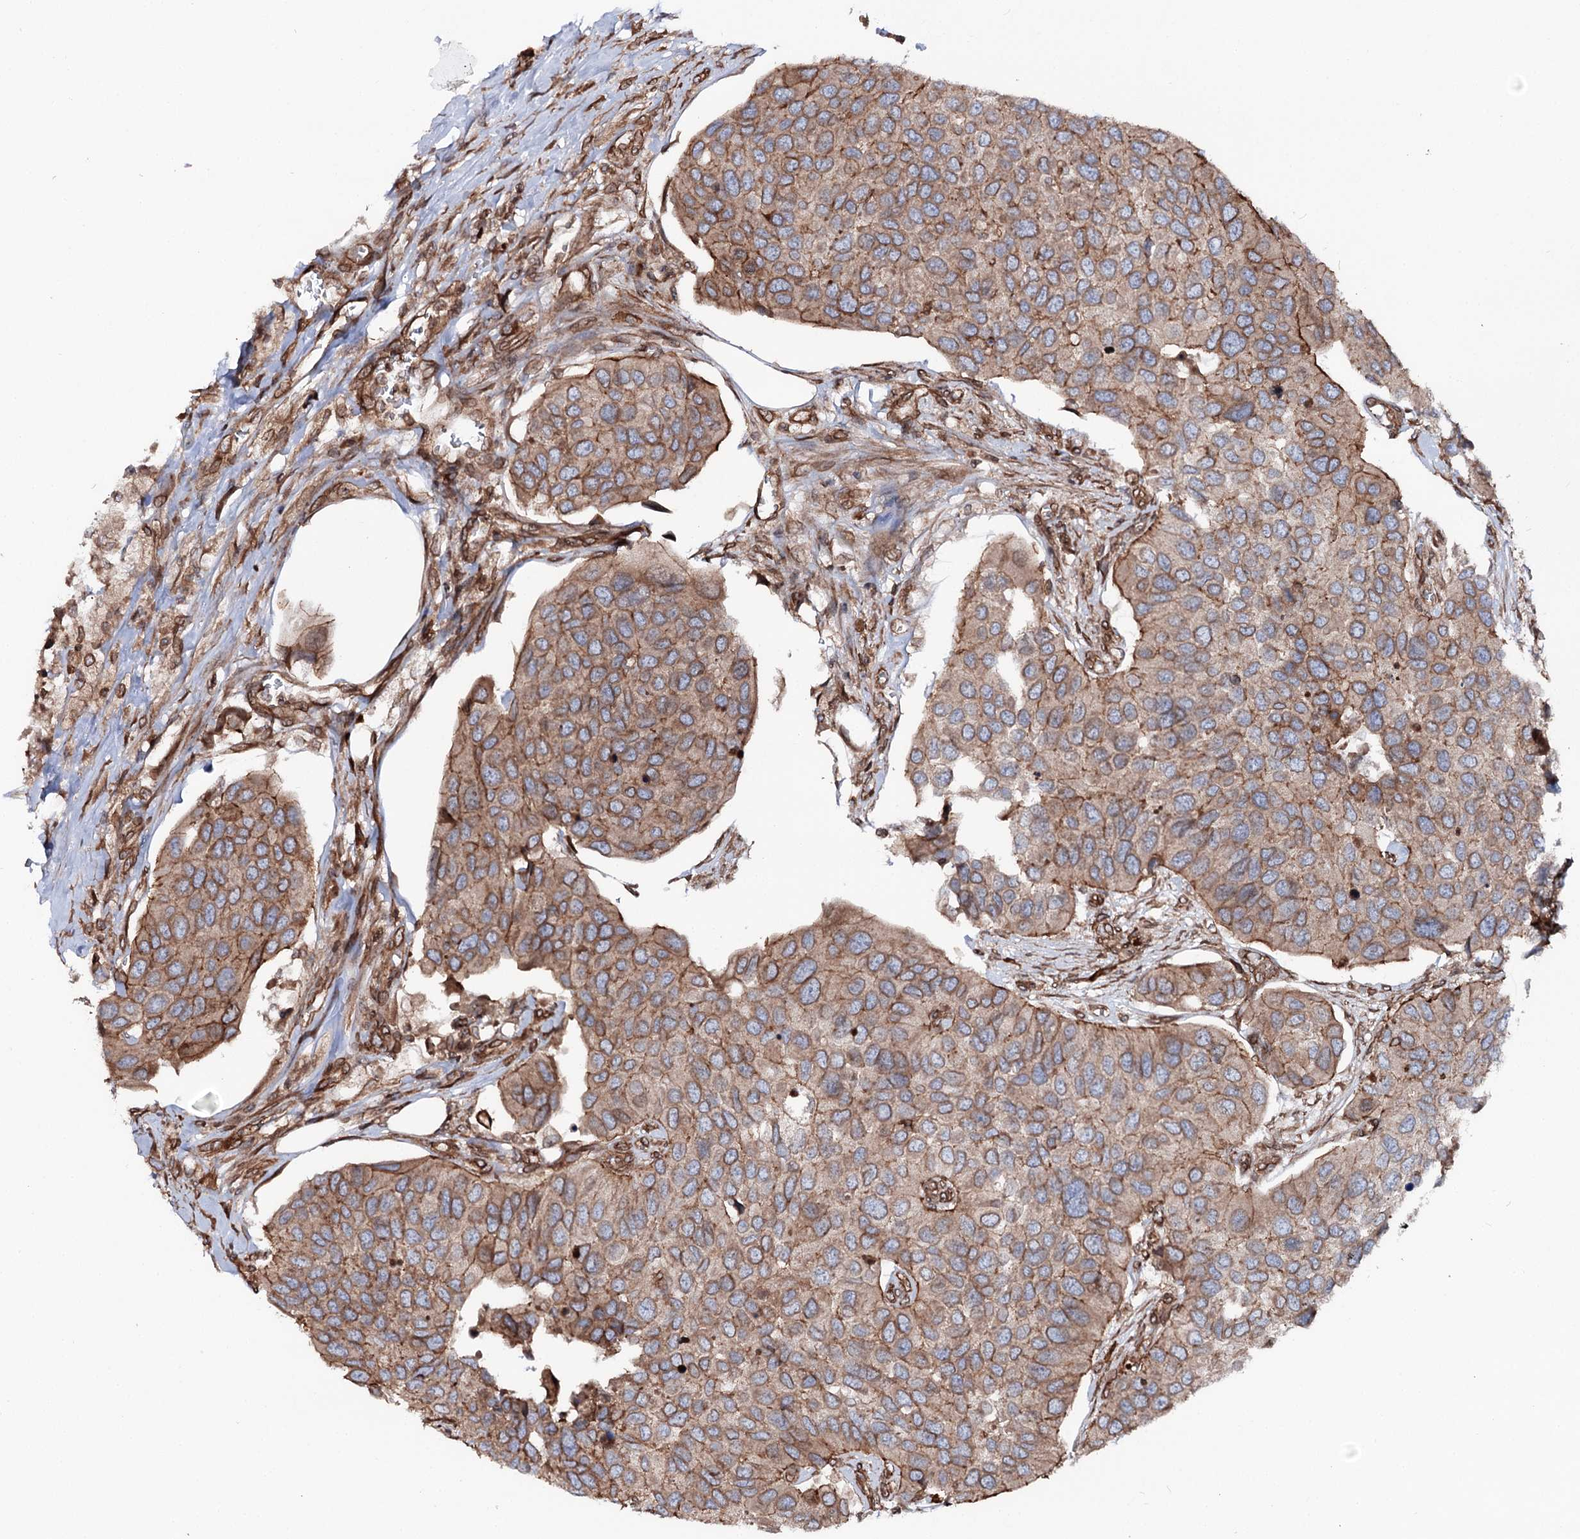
{"staining": {"intensity": "moderate", "quantity": ">75%", "location": "cytoplasmic/membranous,nuclear"}, "tissue": "urothelial cancer", "cell_type": "Tumor cells", "image_type": "cancer", "snomed": [{"axis": "morphology", "description": "Urothelial carcinoma, High grade"}, {"axis": "topography", "description": "Urinary bladder"}], "caption": "Protein staining demonstrates moderate cytoplasmic/membranous and nuclear positivity in approximately >75% of tumor cells in urothelial cancer.", "gene": "FGFR1OP2", "patient": {"sex": "male", "age": 74}}